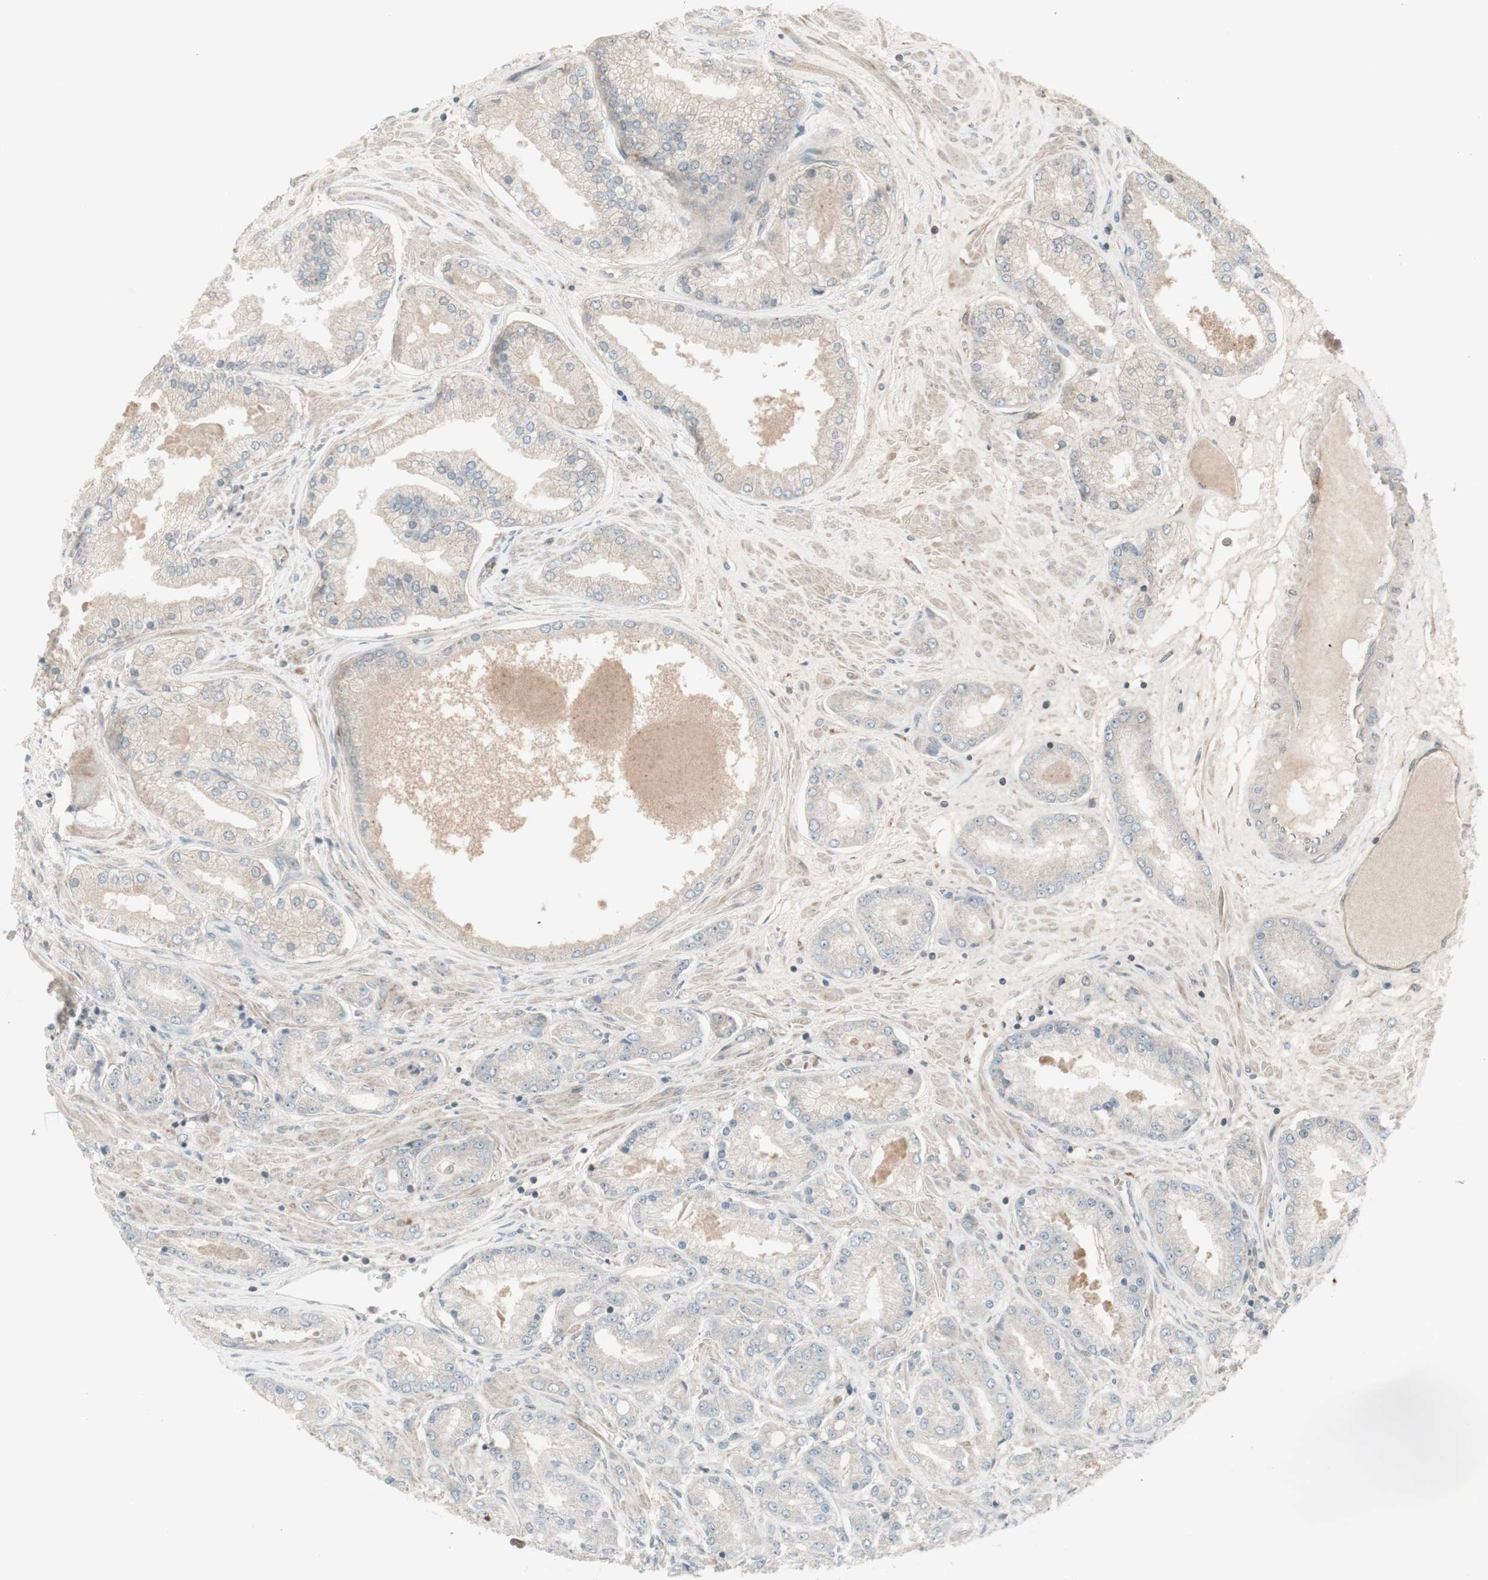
{"staining": {"intensity": "negative", "quantity": "none", "location": "none"}, "tissue": "prostate cancer", "cell_type": "Tumor cells", "image_type": "cancer", "snomed": [{"axis": "morphology", "description": "Adenocarcinoma, High grade"}, {"axis": "topography", "description": "Prostate"}], "caption": "Immunohistochemistry of human prostate cancer displays no staining in tumor cells.", "gene": "MSH6", "patient": {"sex": "male", "age": 59}}